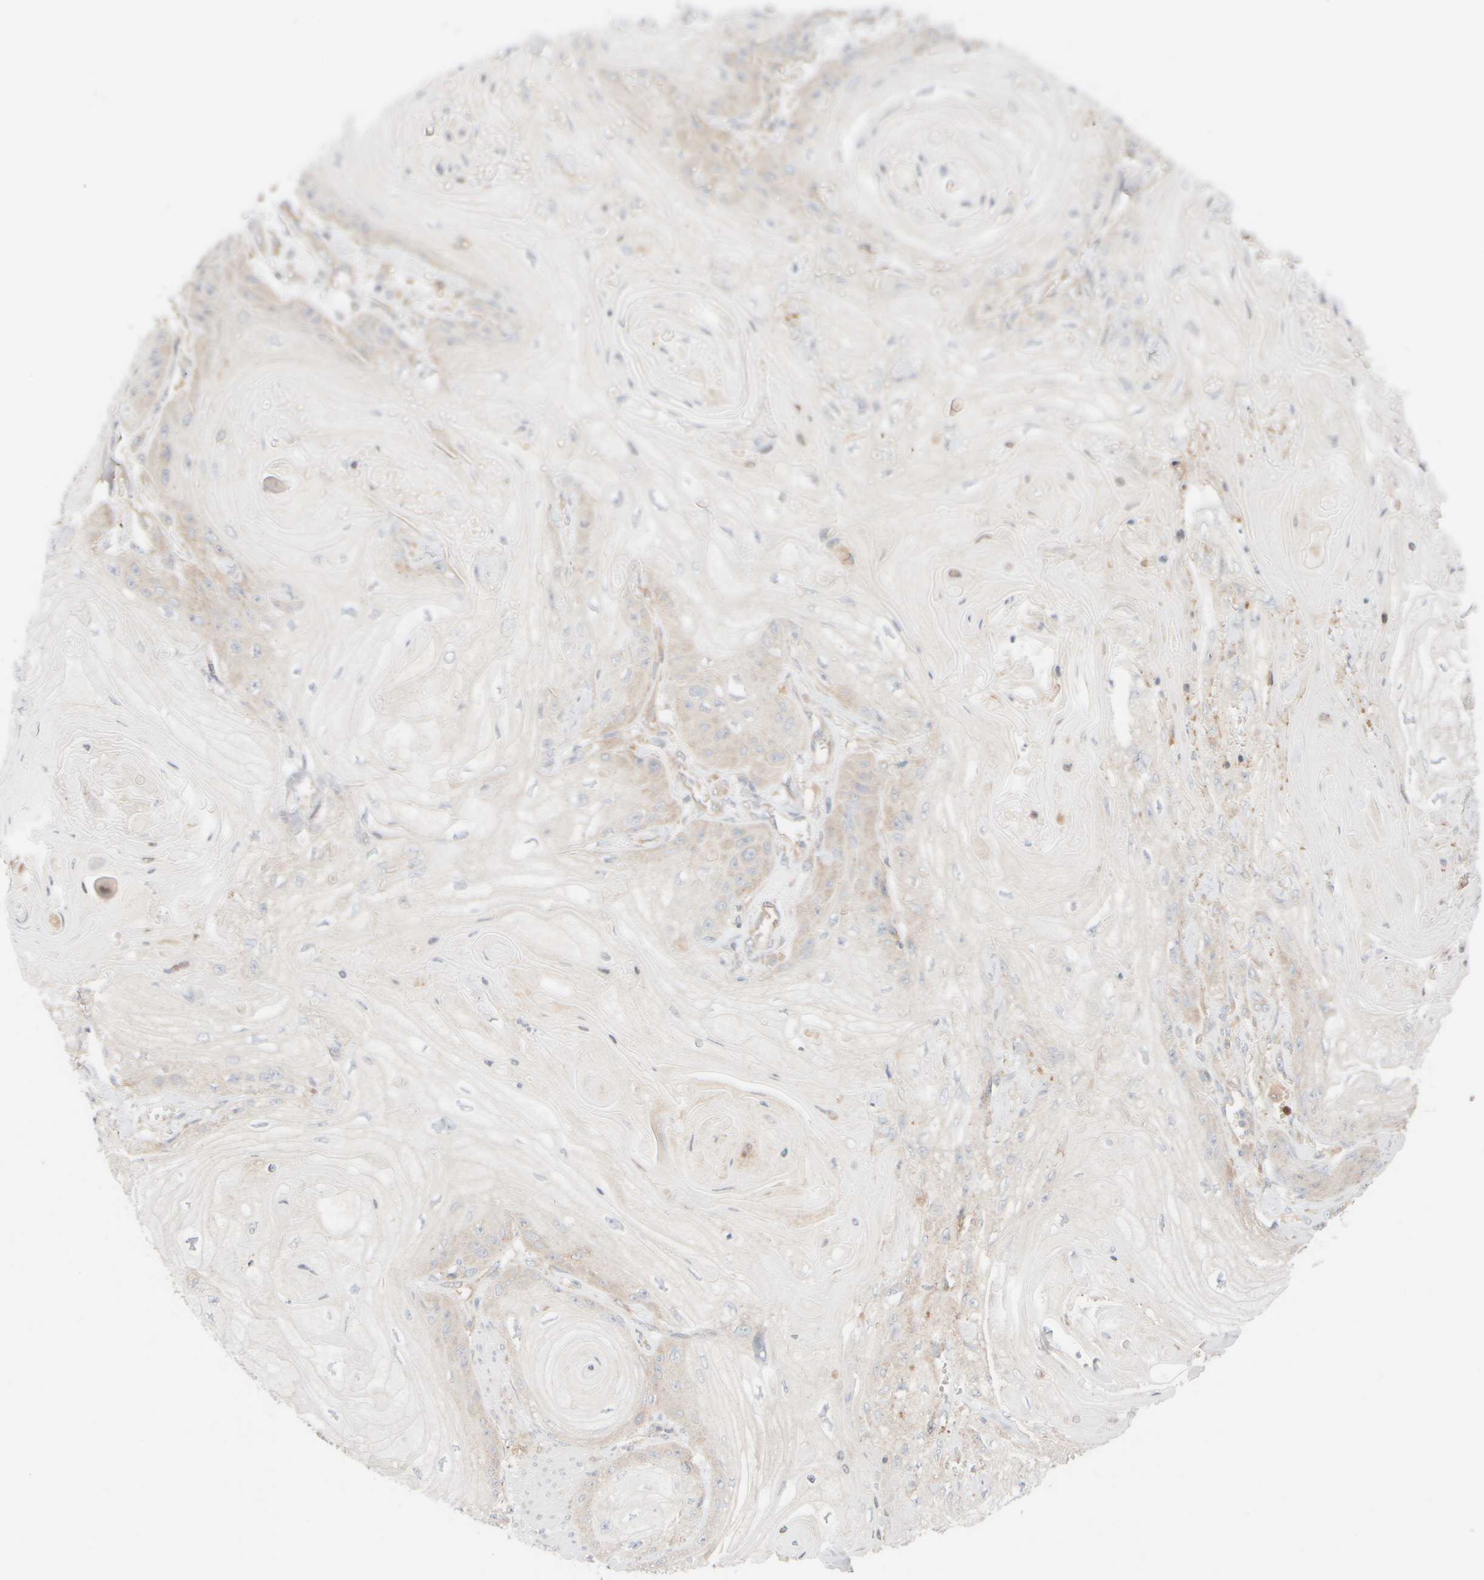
{"staining": {"intensity": "weak", "quantity": "<25%", "location": "cytoplasmic/membranous"}, "tissue": "skin cancer", "cell_type": "Tumor cells", "image_type": "cancer", "snomed": [{"axis": "morphology", "description": "Squamous cell carcinoma, NOS"}, {"axis": "topography", "description": "Skin"}], "caption": "An immunohistochemistry micrograph of skin cancer is shown. There is no staining in tumor cells of skin cancer.", "gene": "RABEP1", "patient": {"sex": "male", "age": 74}}